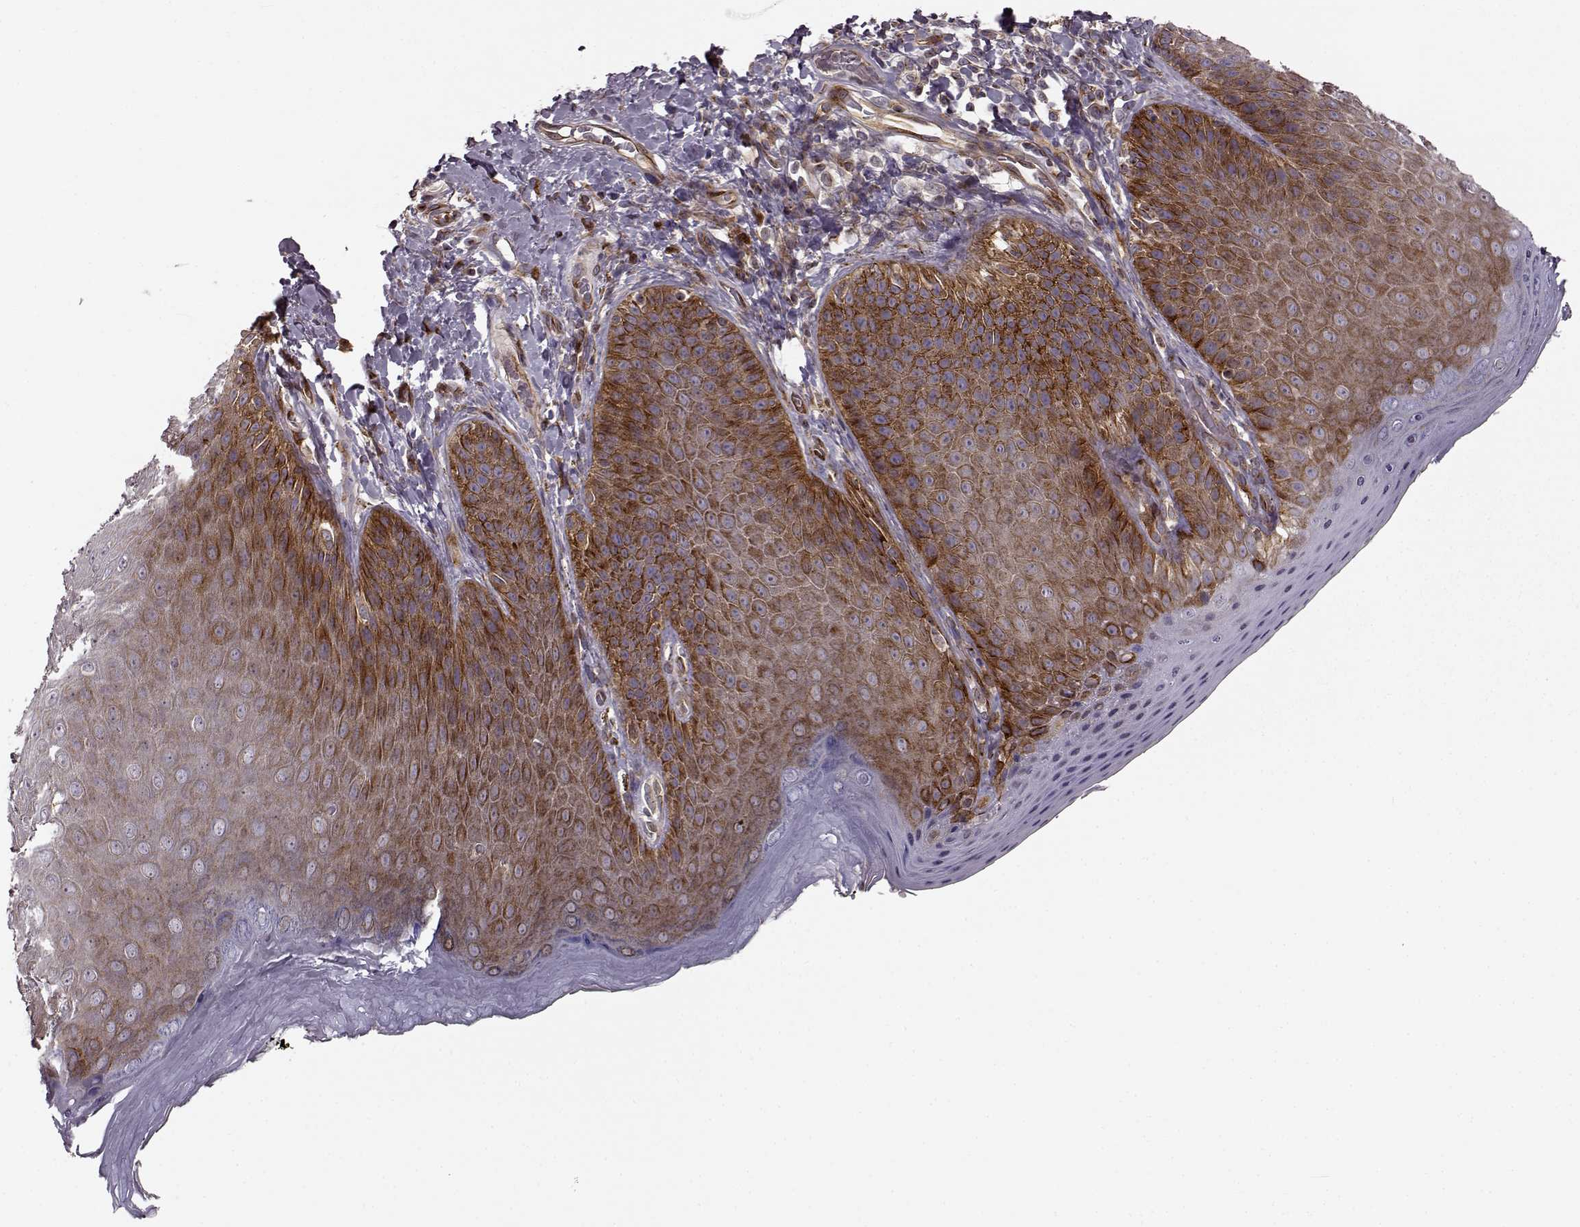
{"staining": {"intensity": "moderate", "quantity": ">75%", "location": "cytoplasmic/membranous"}, "tissue": "skin", "cell_type": "Epidermal cells", "image_type": "normal", "snomed": [{"axis": "morphology", "description": "Normal tissue, NOS"}, {"axis": "topography", "description": "Anal"}], "caption": "This histopathology image reveals immunohistochemistry (IHC) staining of benign skin, with medium moderate cytoplasmic/membranous staining in approximately >75% of epidermal cells.", "gene": "MTR", "patient": {"sex": "male", "age": 53}}